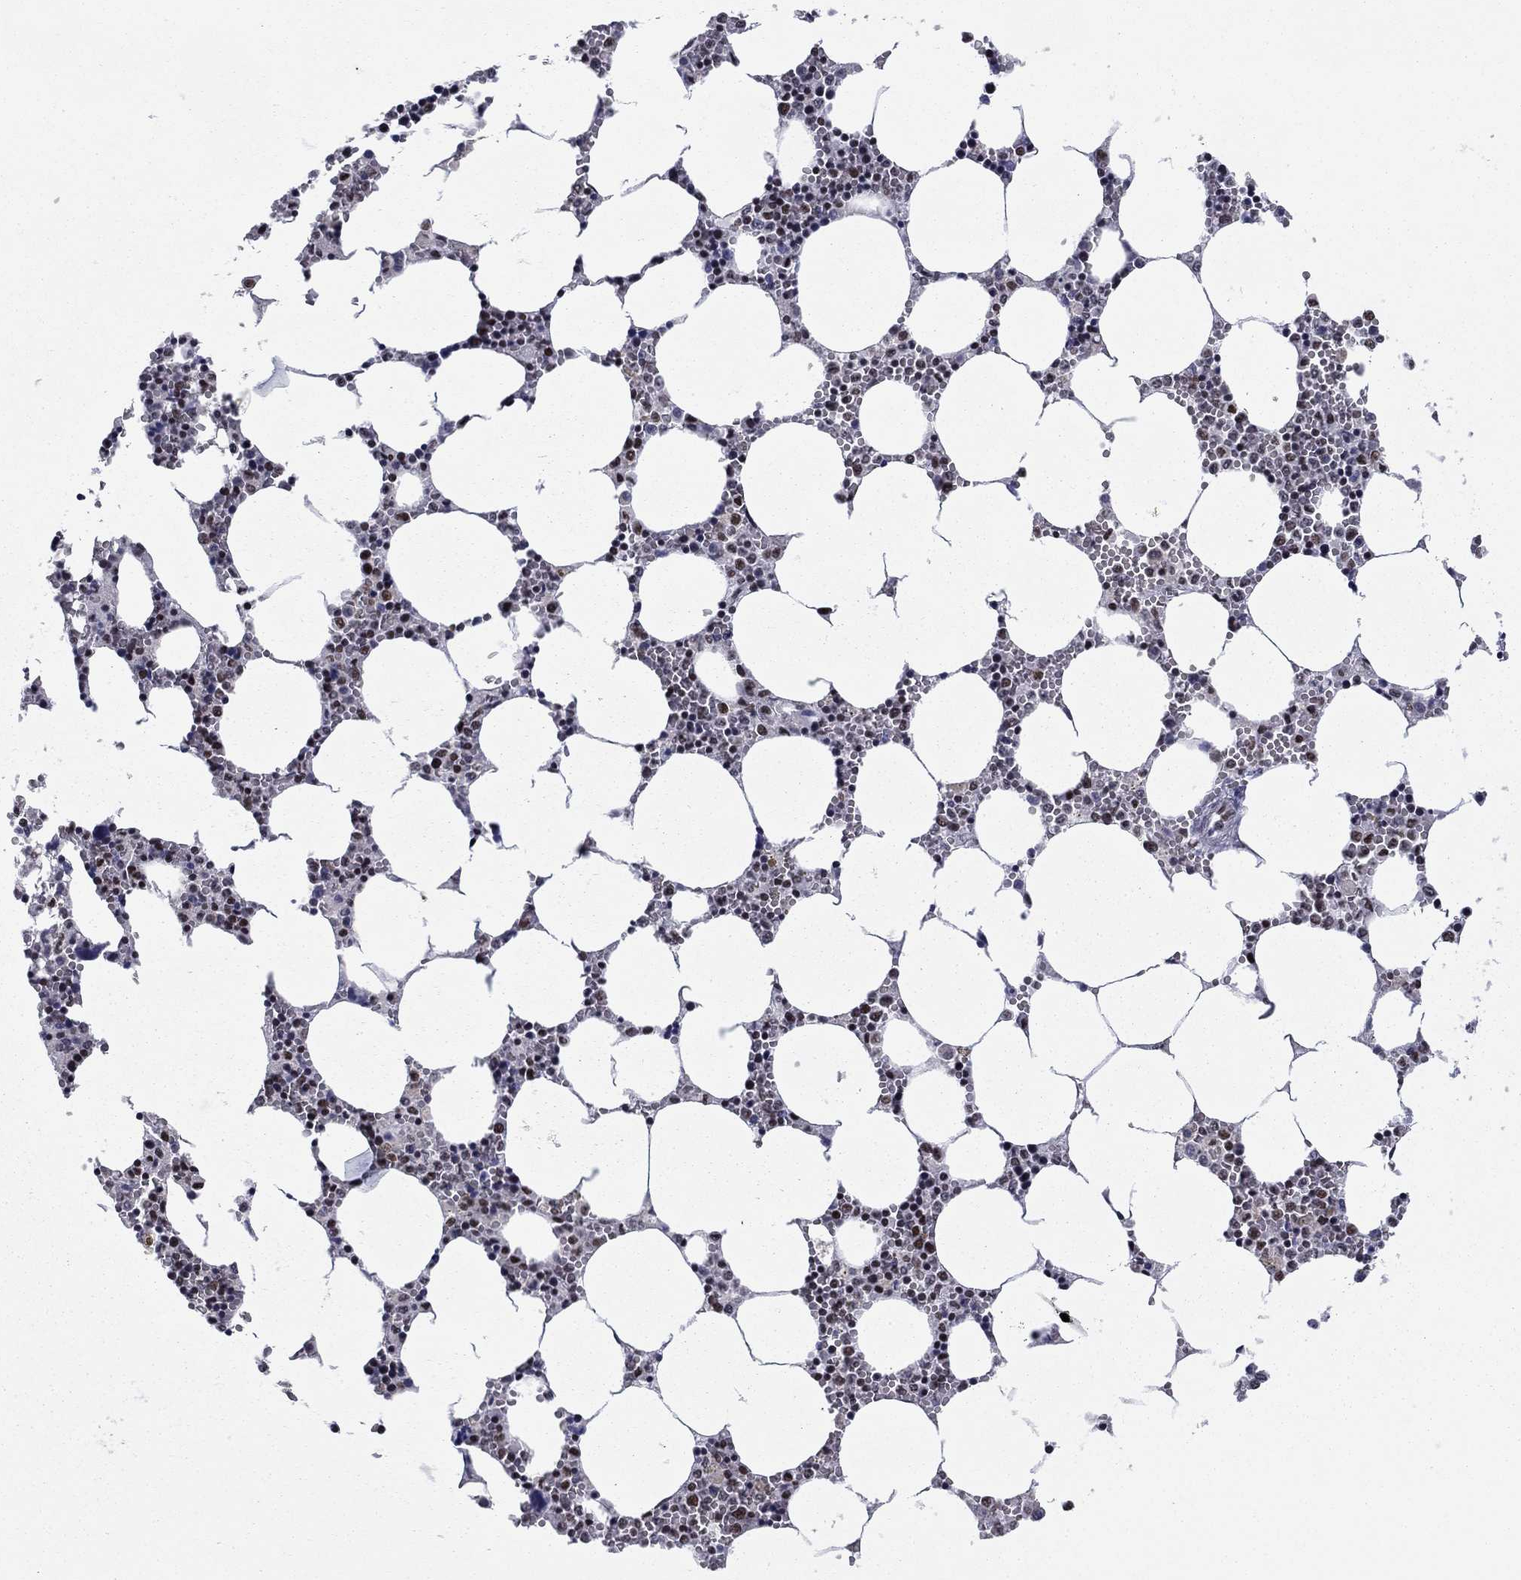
{"staining": {"intensity": "moderate", "quantity": "<25%", "location": "nuclear"}, "tissue": "bone marrow", "cell_type": "Hematopoietic cells", "image_type": "normal", "snomed": [{"axis": "morphology", "description": "Normal tissue, NOS"}, {"axis": "topography", "description": "Bone marrow"}], "caption": "Bone marrow stained with DAB immunohistochemistry (IHC) demonstrates low levels of moderate nuclear expression in about <25% of hematopoietic cells. Using DAB (3,3'-diaminobenzidine) (brown) and hematoxylin (blue) stains, captured at high magnification using brightfield microscopy.", "gene": "ETV5", "patient": {"sex": "female", "age": 64}}